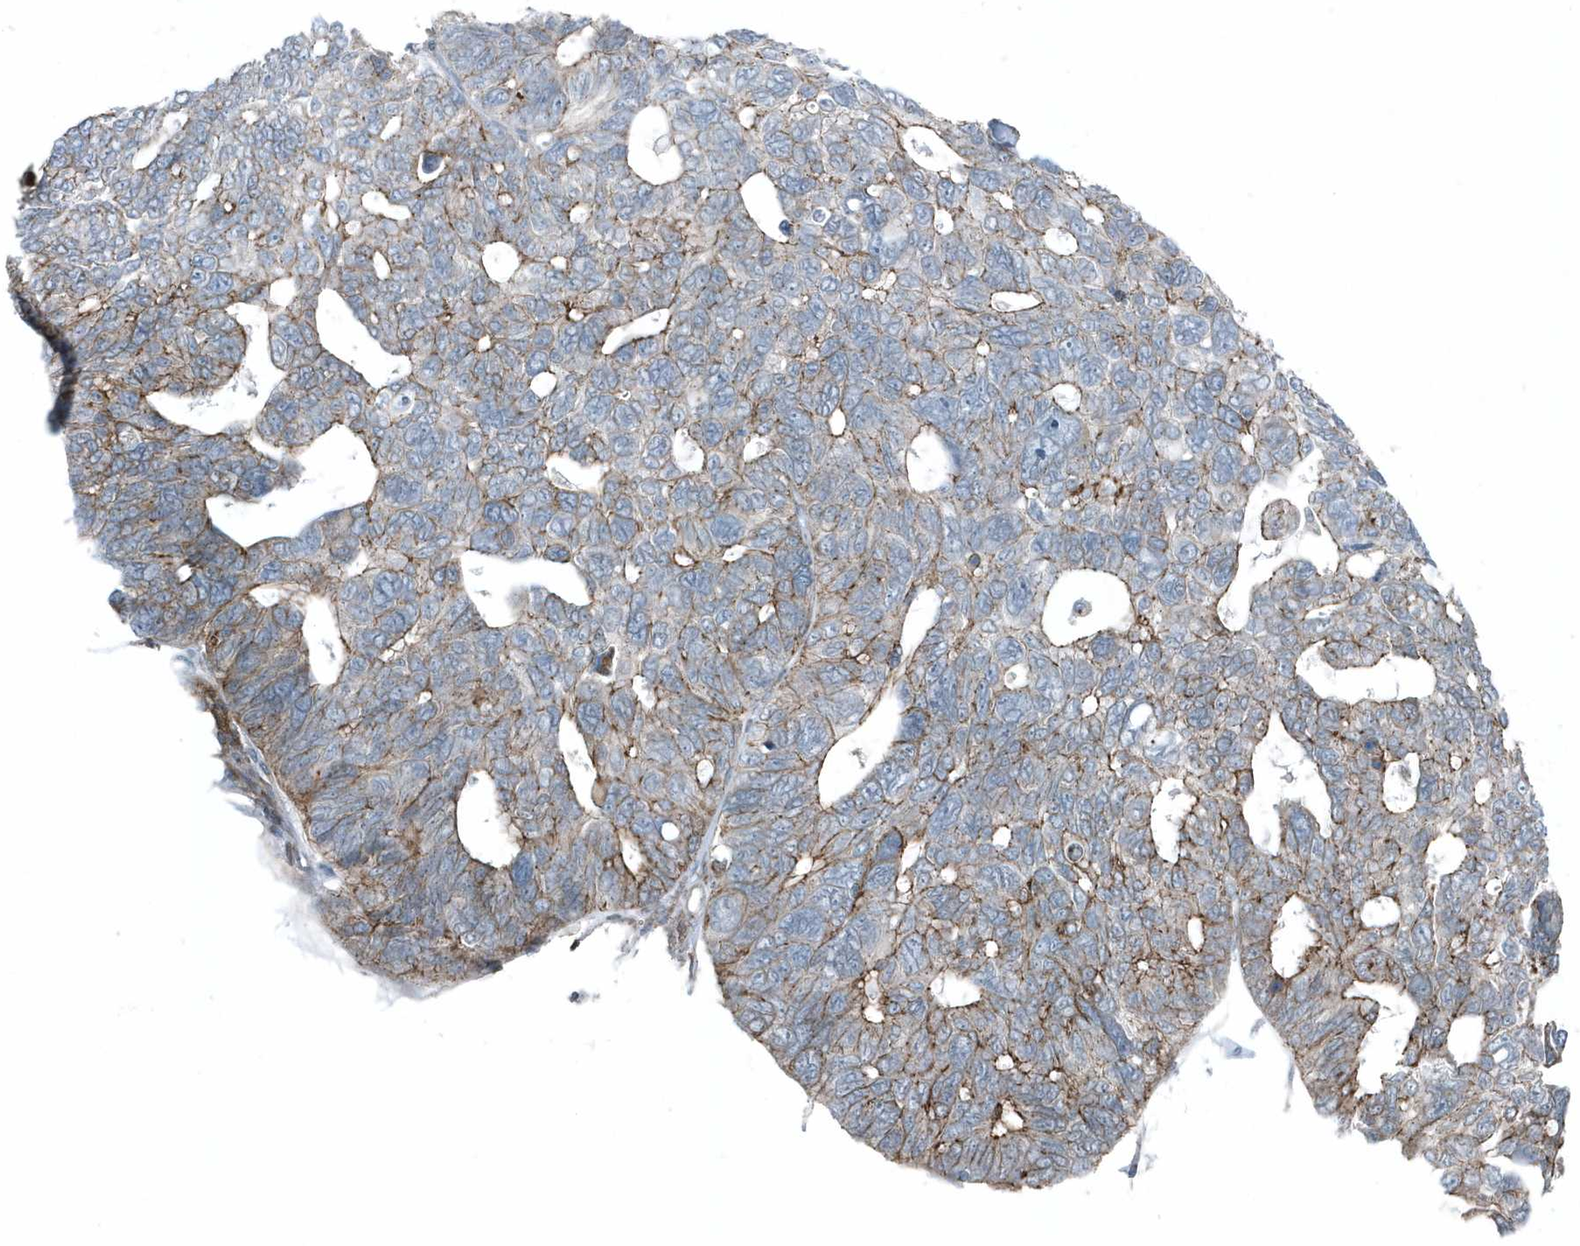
{"staining": {"intensity": "moderate", "quantity": "25%-75%", "location": "cytoplasmic/membranous"}, "tissue": "ovarian cancer", "cell_type": "Tumor cells", "image_type": "cancer", "snomed": [{"axis": "morphology", "description": "Cystadenocarcinoma, serous, NOS"}, {"axis": "topography", "description": "Ovary"}], "caption": "Immunohistochemistry photomicrograph of ovarian serous cystadenocarcinoma stained for a protein (brown), which shows medium levels of moderate cytoplasmic/membranous staining in about 25%-75% of tumor cells.", "gene": "GCC2", "patient": {"sex": "female", "age": 79}}